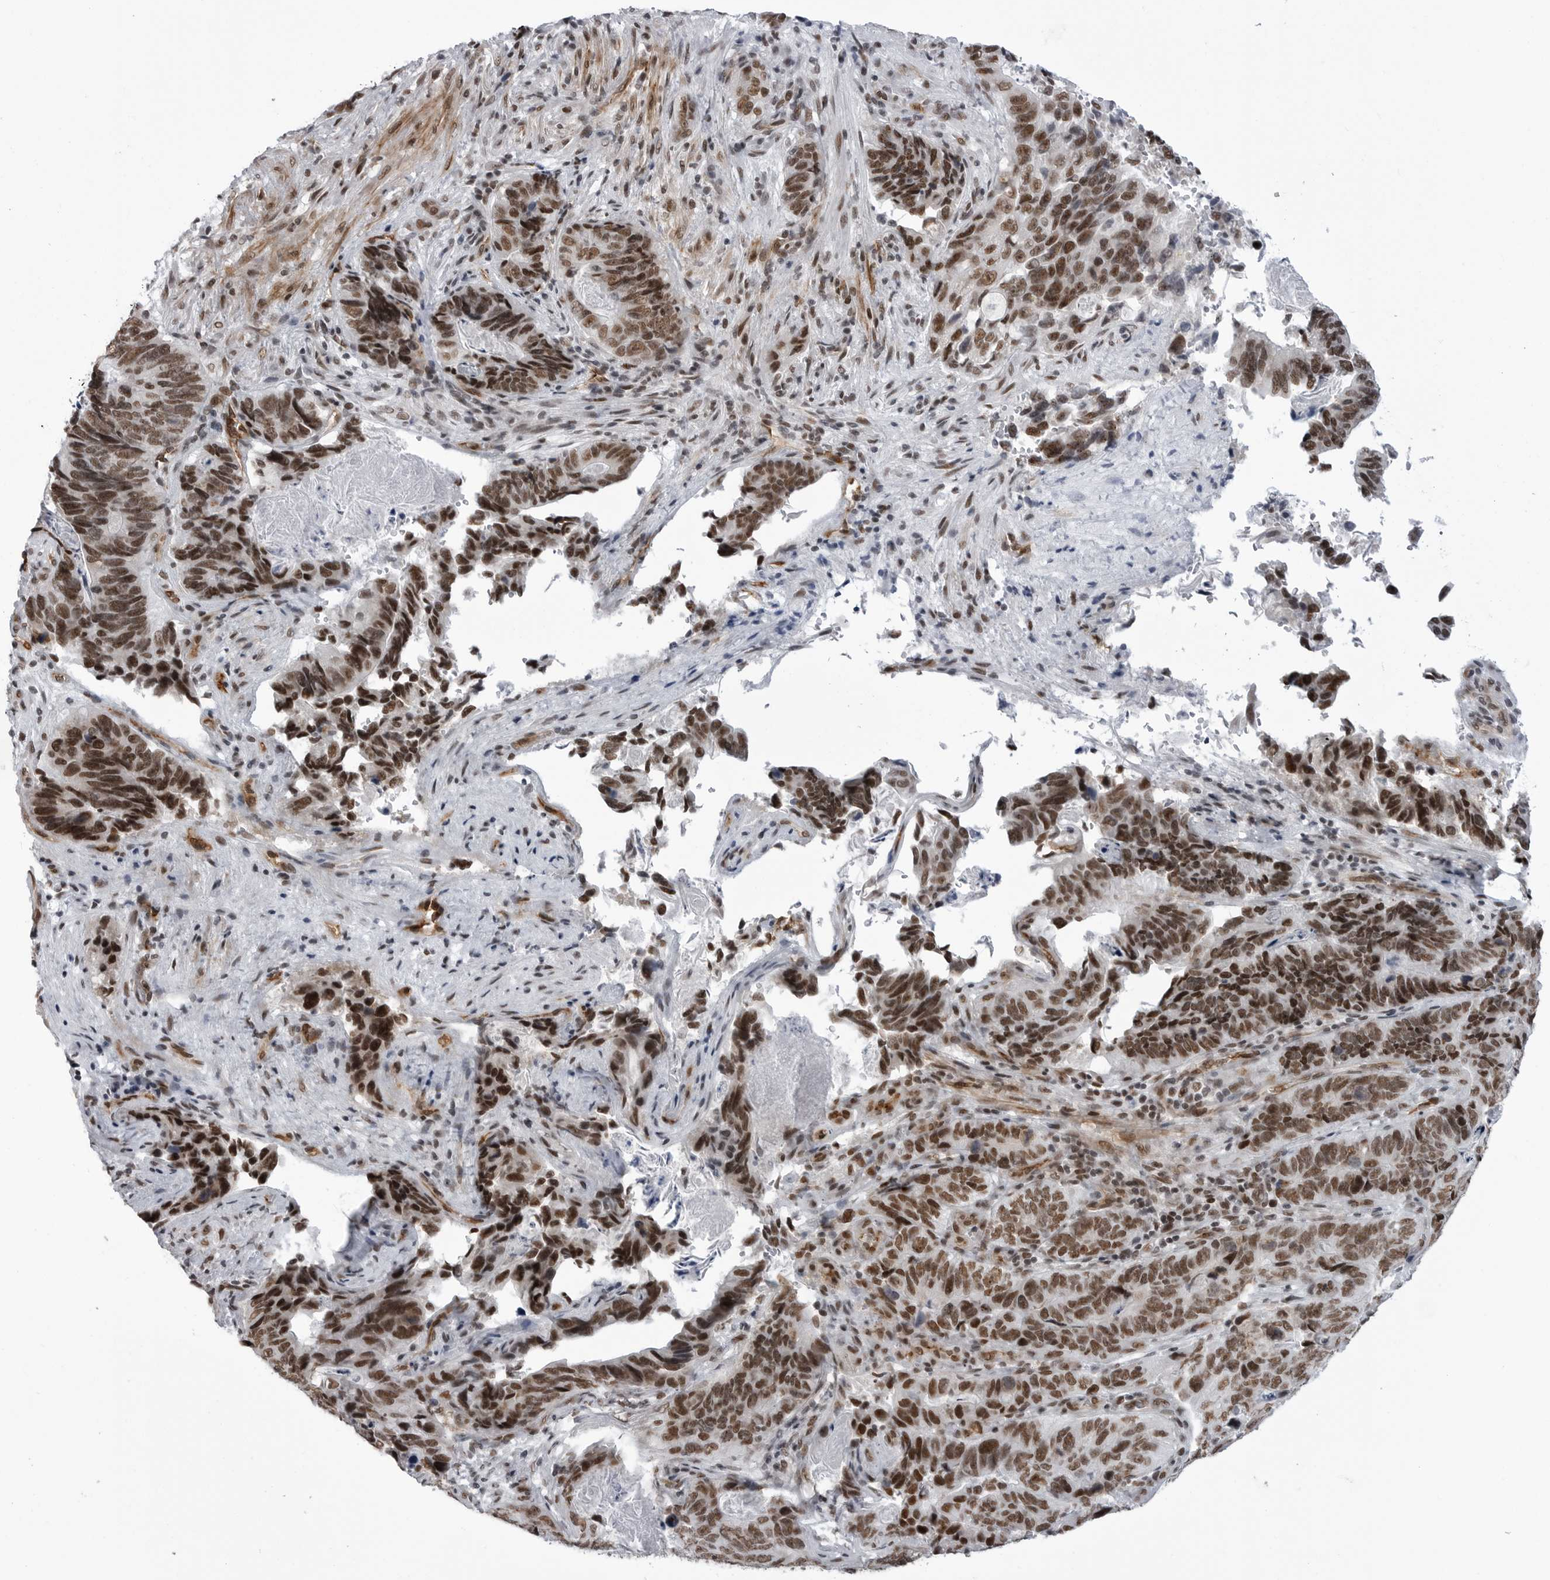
{"staining": {"intensity": "strong", "quantity": ">75%", "location": "nuclear"}, "tissue": "stomach cancer", "cell_type": "Tumor cells", "image_type": "cancer", "snomed": [{"axis": "morphology", "description": "Normal tissue, NOS"}, {"axis": "morphology", "description": "Adenocarcinoma, NOS"}, {"axis": "topography", "description": "Stomach"}], "caption": "Immunohistochemical staining of stomach cancer exhibits high levels of strong nuclear protein expression in about >75% of tumor cells.", "gene": "RNF26", "patient": {"sex": "female", "age": 89}}